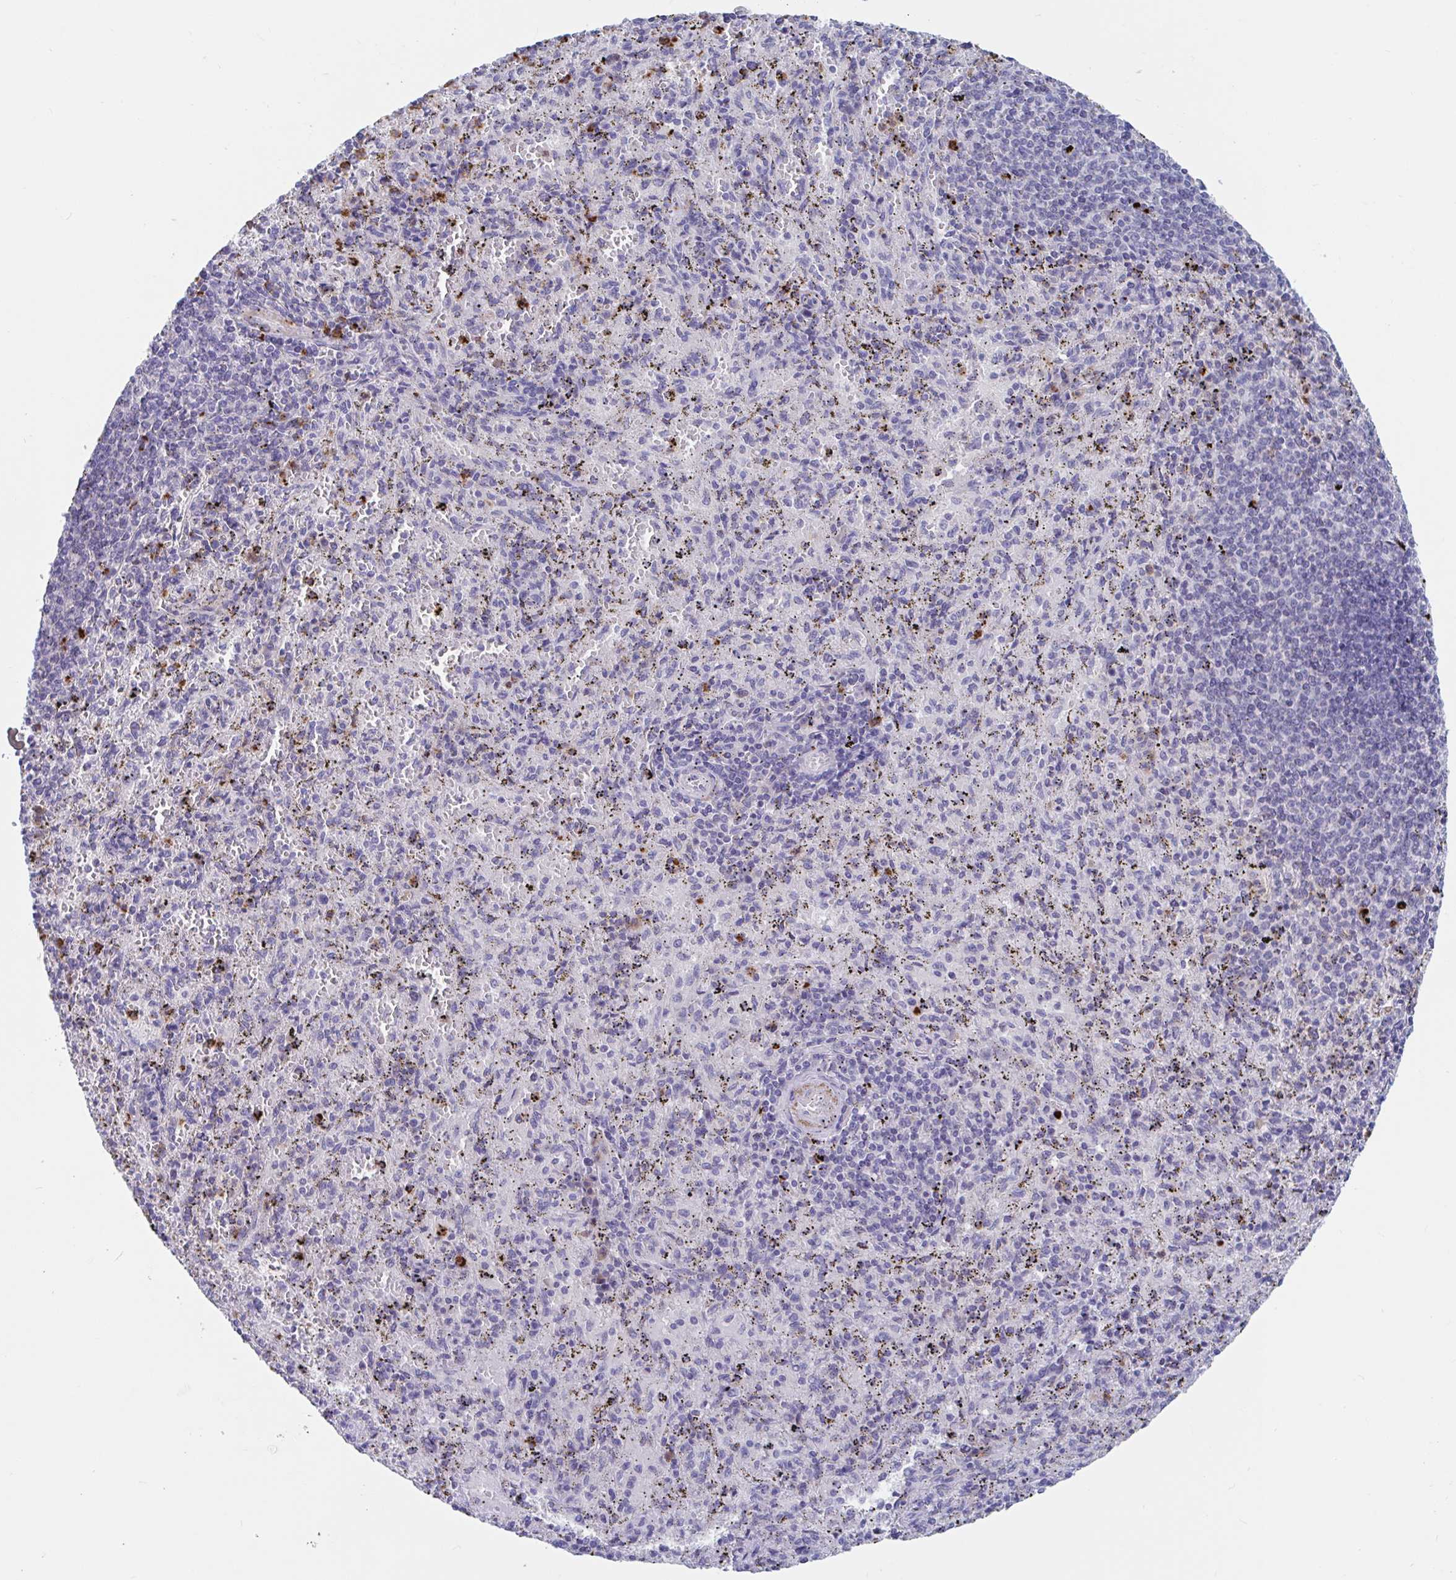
{"staining": {"intensity": "strong", "quantity": "<25%", "location": "cytoplasmic/membranous"}, "tissue": "spleen", "cell_type": "Cells in red pulp", "image_type": "normal", "snomed": [{"axis": "morphology", "description": "Normal tissue, NOS"}, {"axis": "topography", "description": "Spleen"}], "caption": "DAB immunohistochemical staining of unremarkable spleen exhibits strong cytoplasmic/membranous protein staining in about <25% of cells in red pulp. (DAB (3,3'-diaminobenzidine) IHC with brightfield microscopy, high magnification).", "gene": "ZNHIT2", "patient": {"sex": "male", "age": 57}}